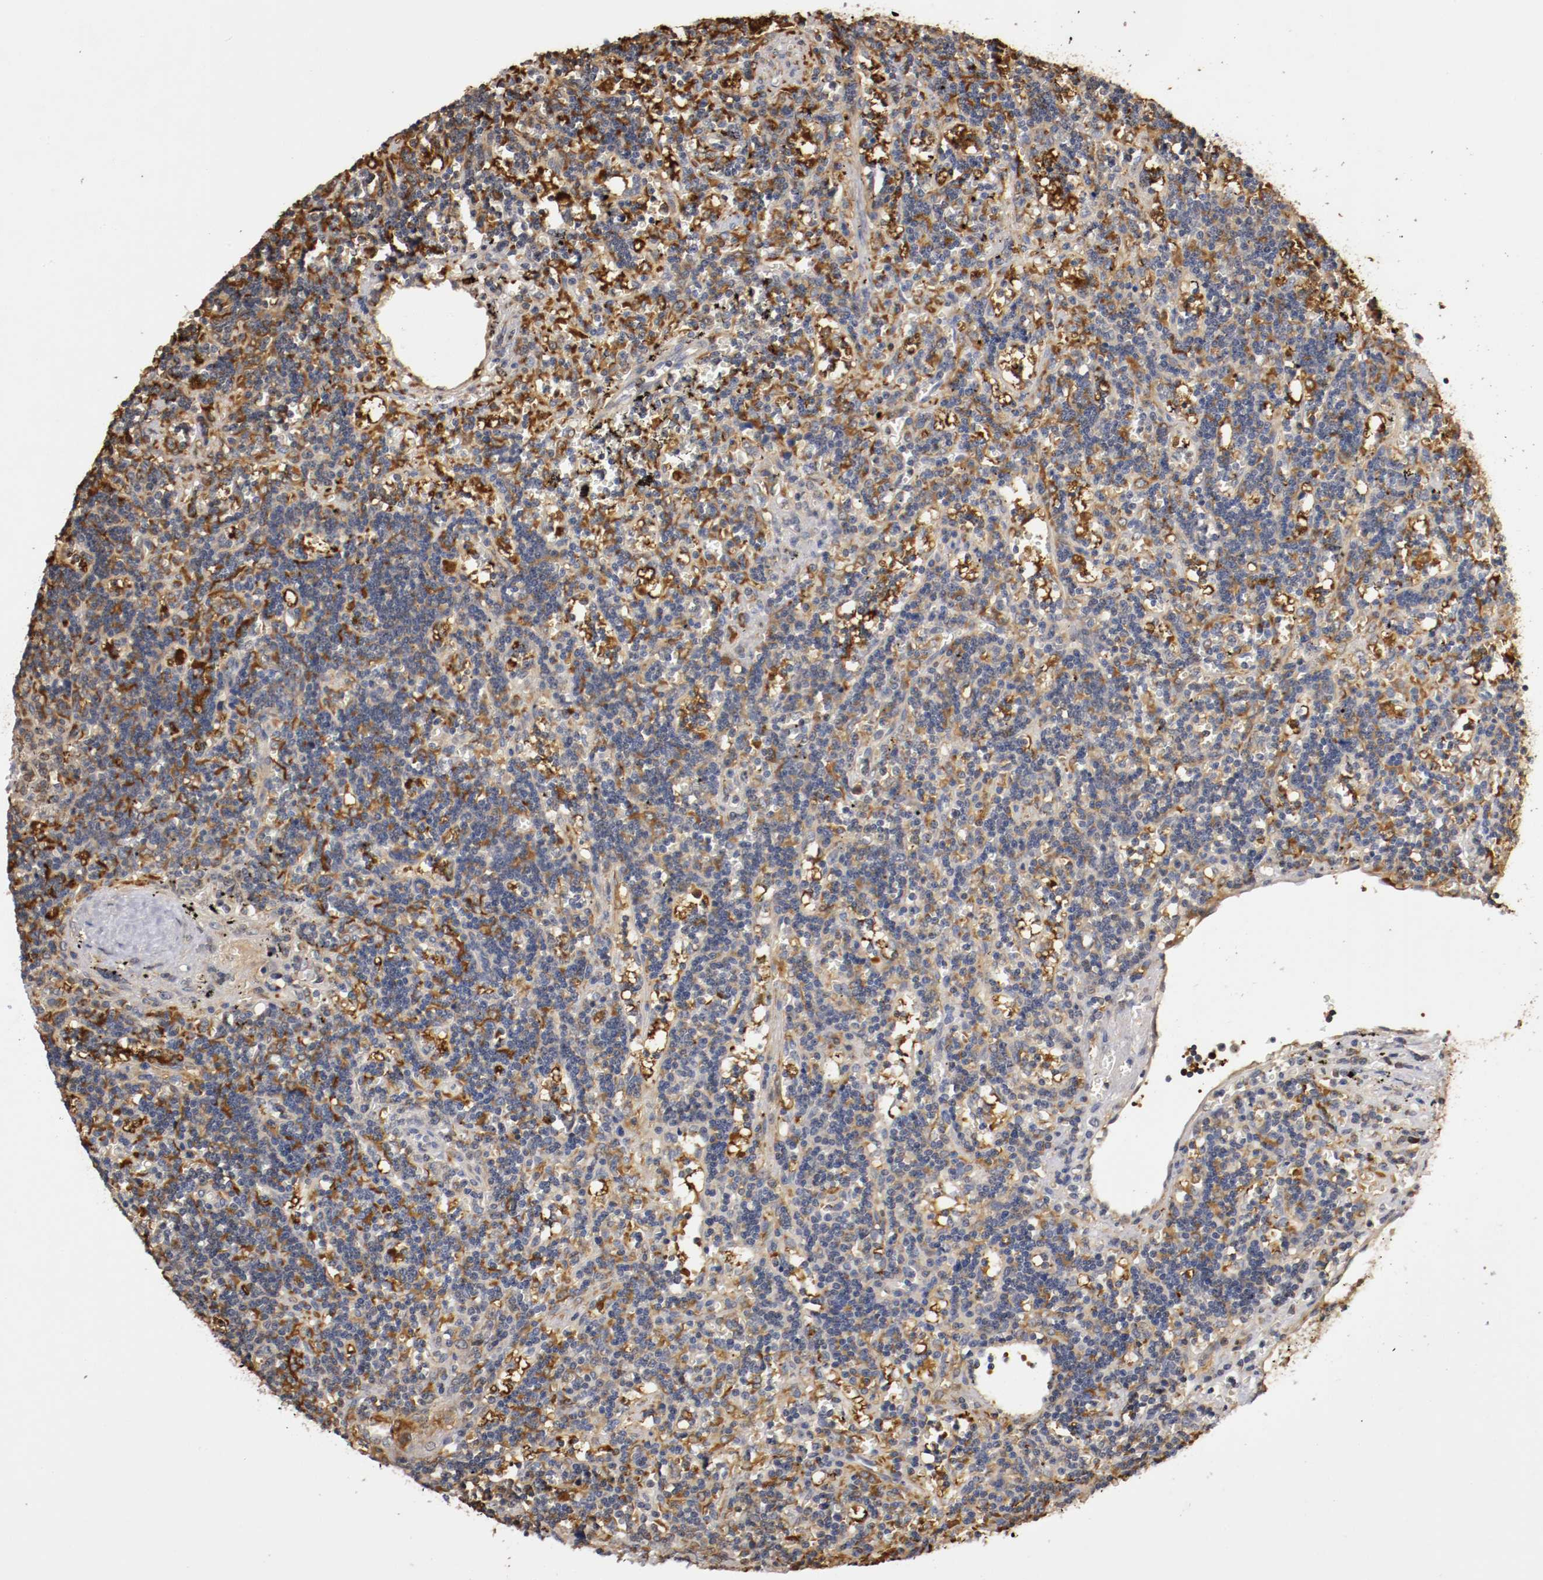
{"staining": {"intensity": "moderate", "quantity": ">75%", "location": "cytoplasmic/membranous"}, "tissue": "lymphoma", "cell_type": "Tumor cells", "image_type": "cancer", "snomed": [{"axis": "morphology", "description": "Malignant lymphoma, non-Hodgkin's type, Low grade"}, {"axis": "topography", "description": "Spleen"}], "caption": "The image displays immunohistochemical staining of lymphoma. There is moderate cytoplasmic/membranous staining is present in about >75% of tumor cells.", "gene": "VEZT", "patient": {"sex": "male", "age": 60}}